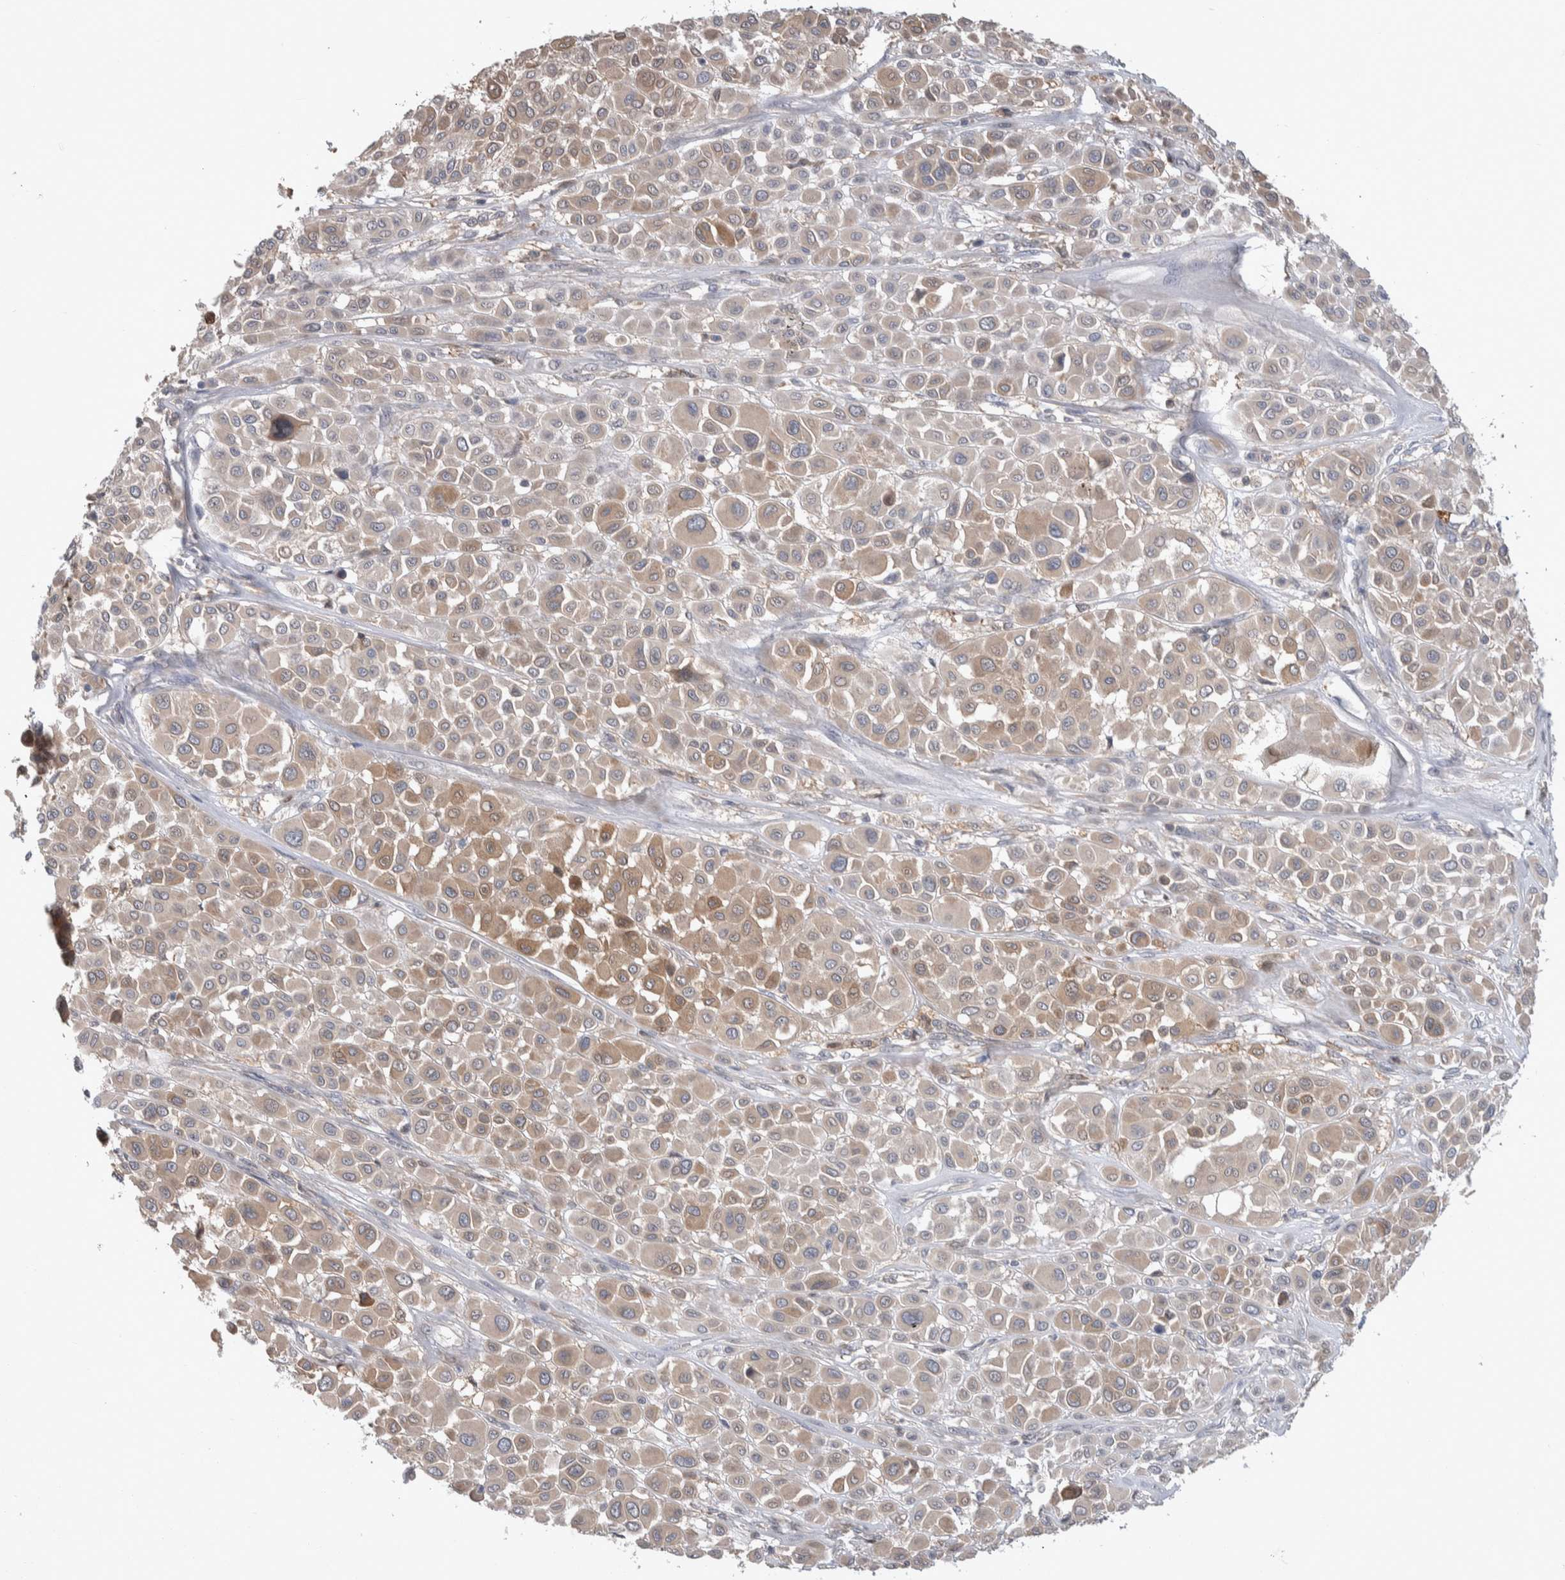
{"staining": {"intensity": "moderate", "quantity": ">75%", "location": "cytoplasmic/membranous"}, "tissue": "melanoma", "cell_type": "Tumor cells", "image_type": "cancer", "snomed": [{"axis": "morphology", "description": "Malignant melanoma, Metastatic site"}, {"axis": "topography", "description": "Soft tissue"}], "caption": "Melanoma was stained to show a protein in brown. There is medium levels of moderate cytoplasmic/membranous staining in about >75% of tumor cells.", "gene": "HTATIP2", "patient": {"sex": "male", "age": 41}}